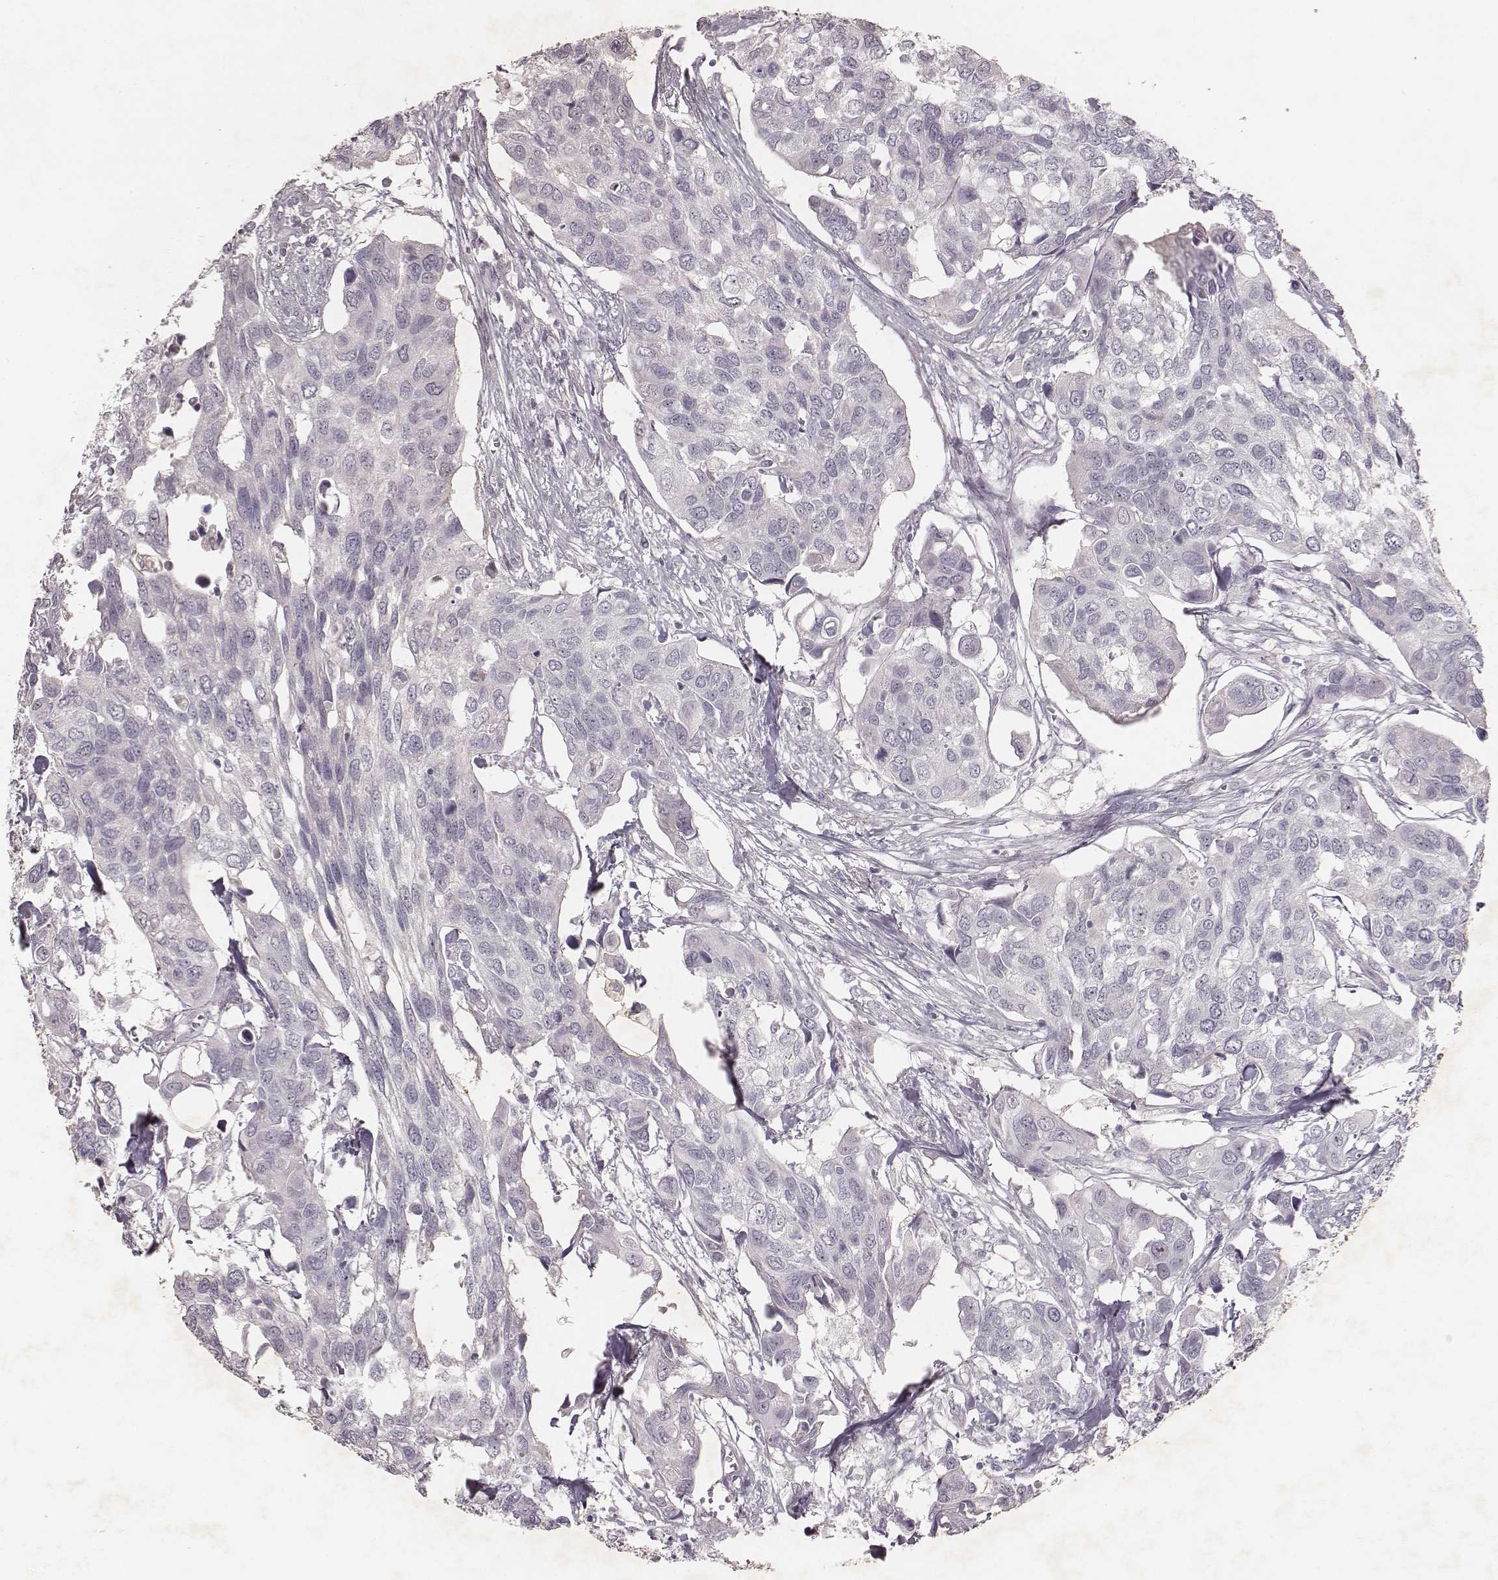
{"staining": {"intensity": "negative", "quantity": "none", "location": "none"}, "tissue": "urothelial cancer", "cell_type": "Tumor cells", "image_type": "cancer", "snomed": [{"axis": "morphology", "description": "Urothelial carcinoma, High grade"}, {"axis": "topography", "description": "Urinary bladder"}], "caption": "There is no significant staining in tumor cells of urothelial cancer.", "gene": "MADCAM1", "patient": {"sex": "male", "age": 60}}